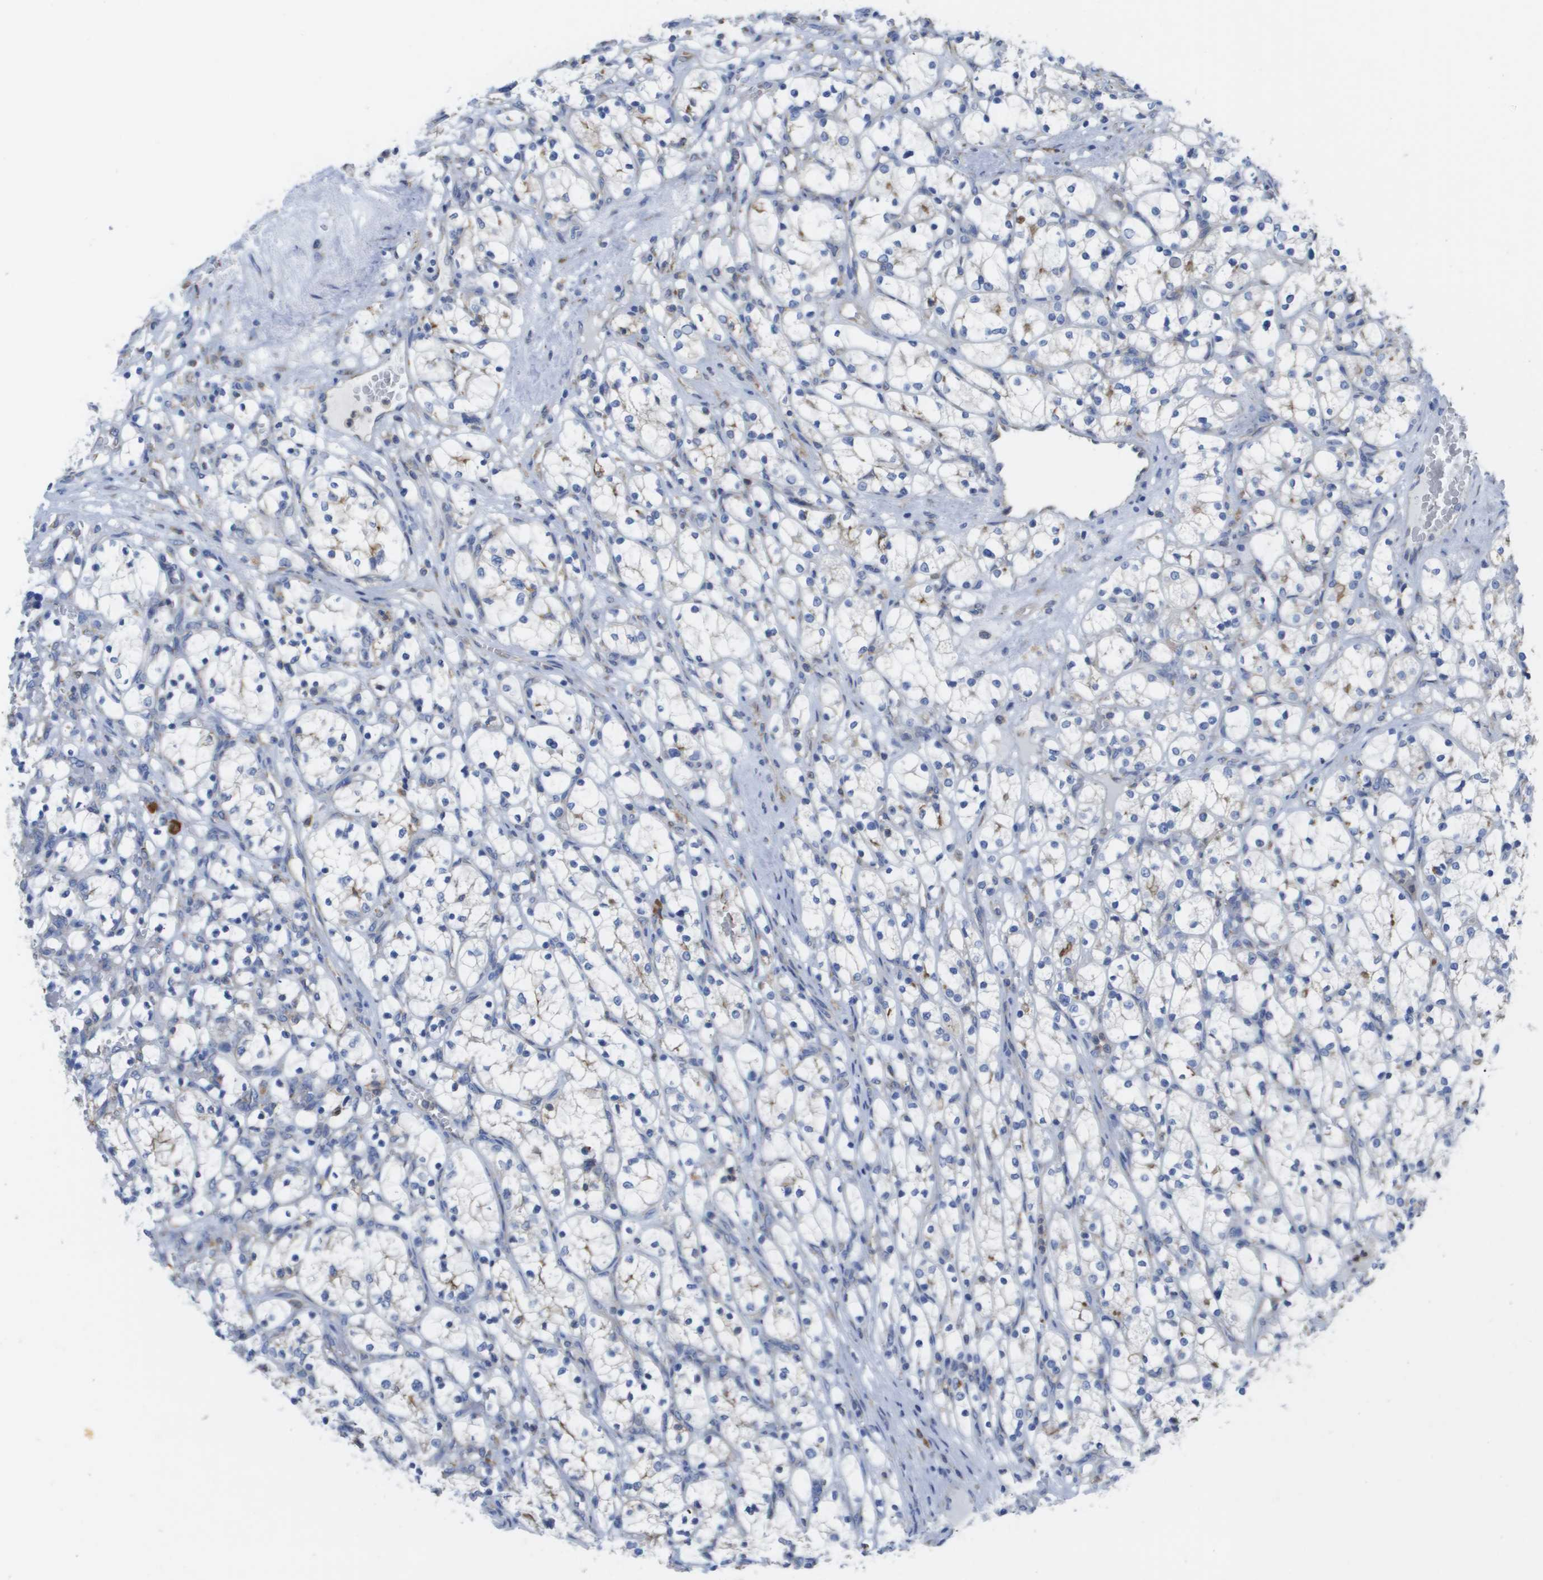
{"staining": {"intensity": "negative", "quantity": "none", "location": "none"}, "tissue": "renal cancer", "cell_type": "Tumor cells", "image_type": "cancer", "snomed": [{"axis": "morphology", "description": "Adenocarcinoma, NOS"}, {"axis": "topography", "description": "Kidney"}], "caption": "A high-resolution histopathology image shows IHC staining of renal cancer (adenocarcinoma), which reveals no significant expression in tumor cells.", "gene": "SDR42E1", "patient": {"sex": "female", "age": 69}}